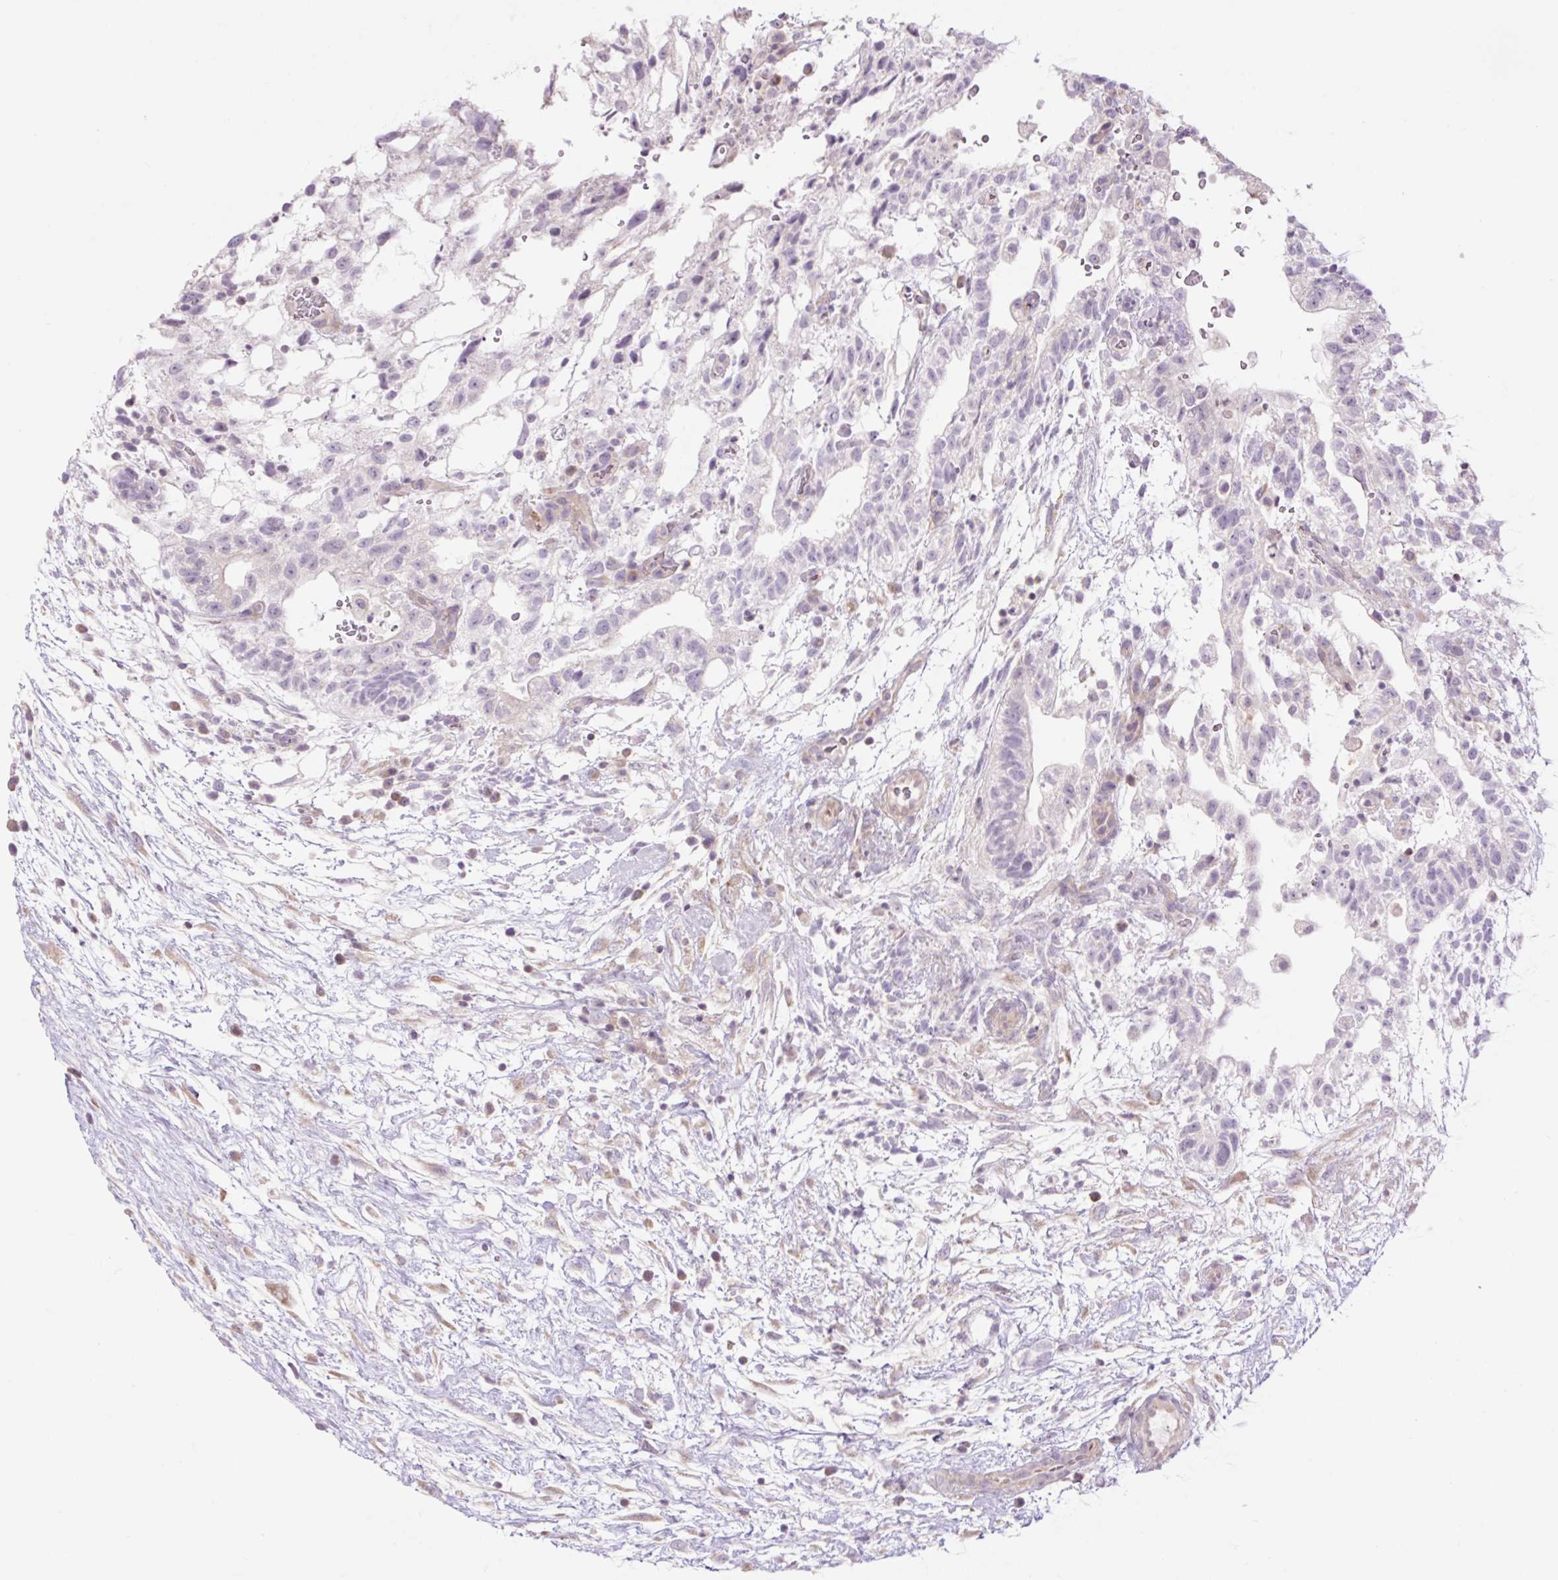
{"staining": {"intensity": "negative", "quantity": "none", "location": "none"}, "tissue": "testis cancer", "cell_type": "Tumor cells", "image_type": "cancer", "snomed": [{"axis": "morphology", "description": "Carcinoma, Embryonal, NOS"}, {"axis": "topography", "description": "Testis"}], "caption": "The image reveals no staining of tumor cells in embryonal carcinoma (testis).", "gene": "GRID2", "patient": {"sex": "male", "age": 32}}